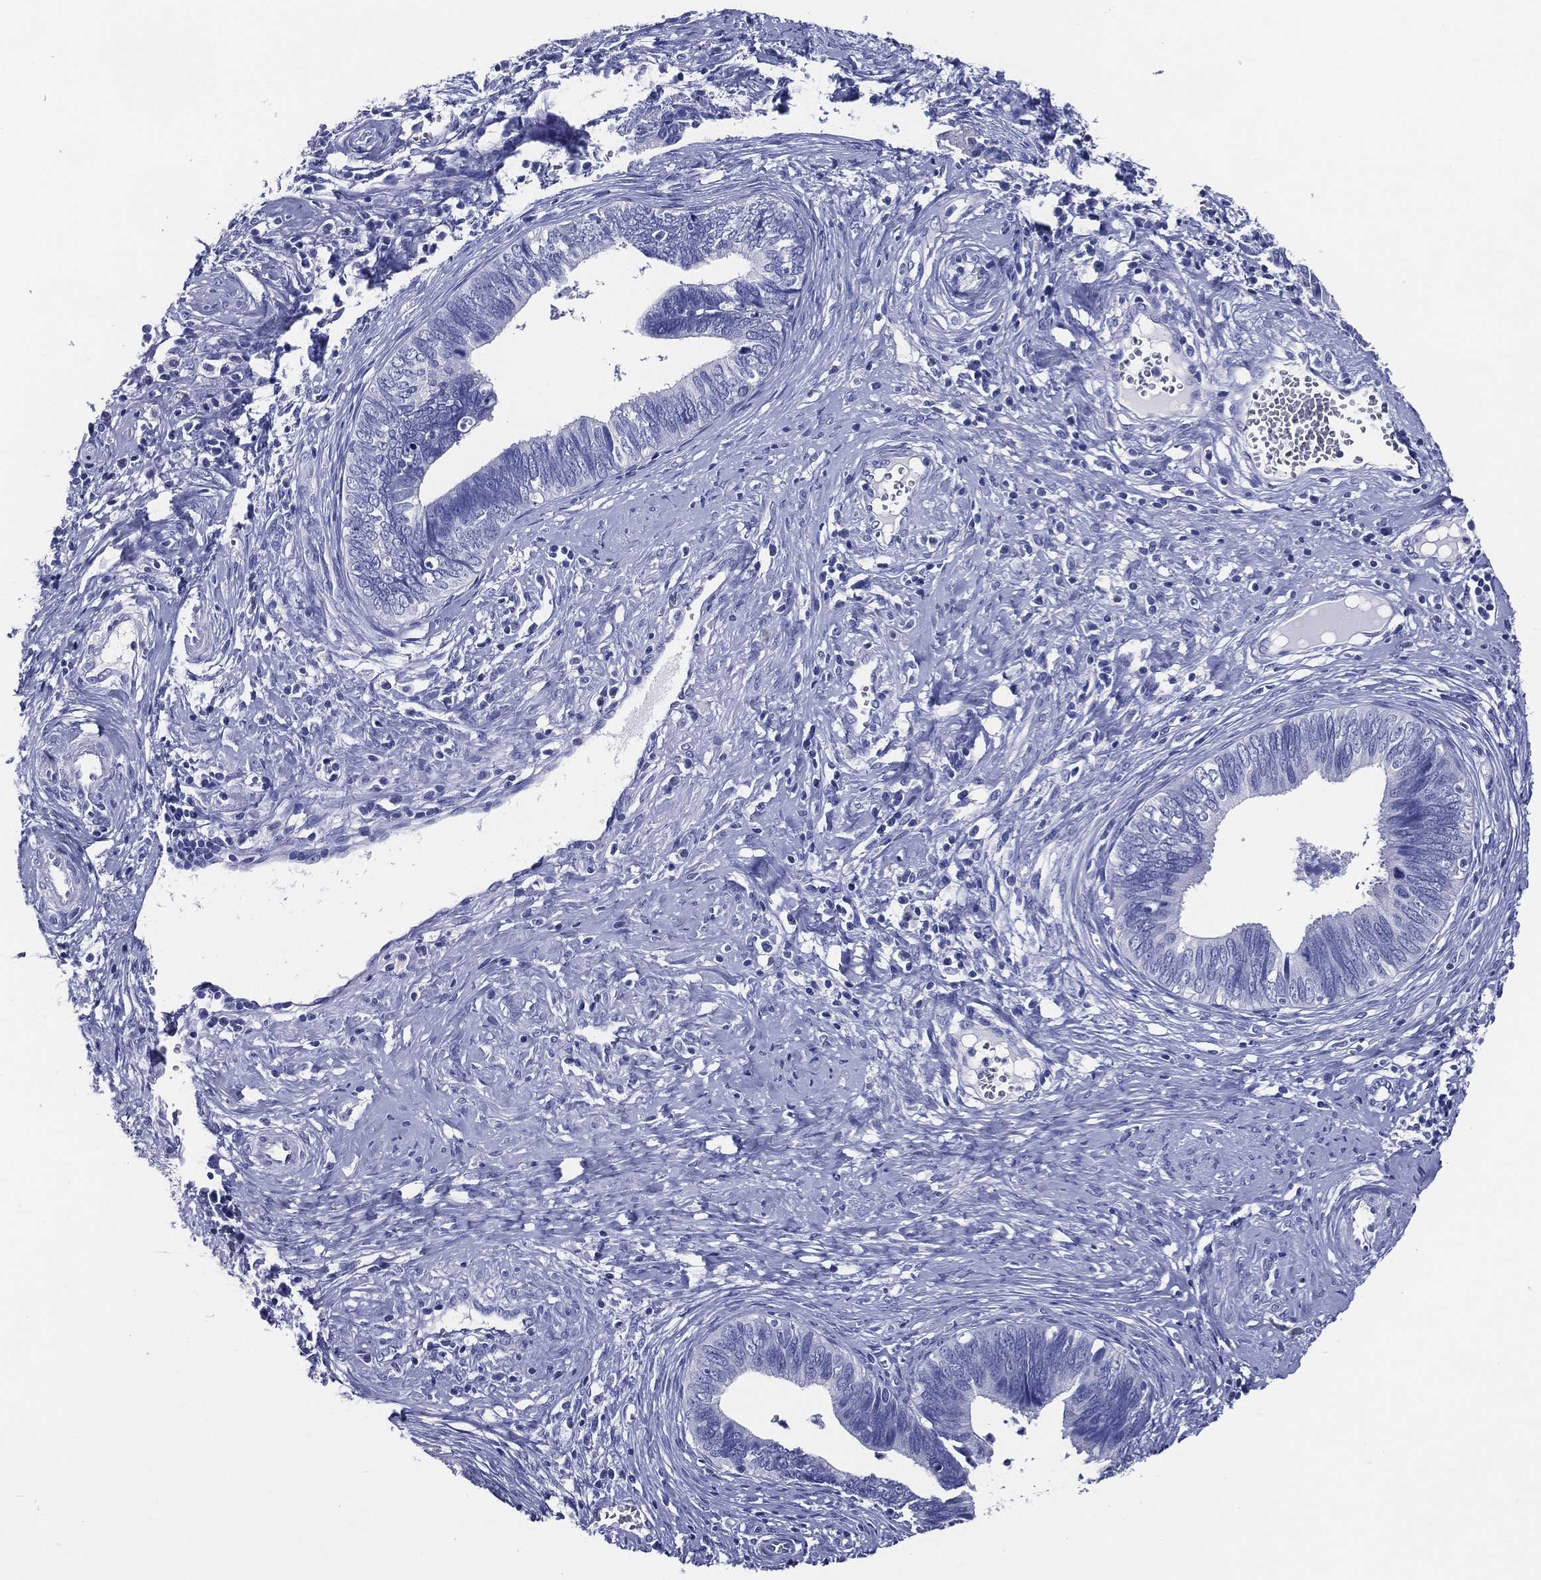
{"staining": {"intensity": "negative", "quantity": "none", "location": "none"}, "tissue": "cervical cancer", "cell_type": "Tumor cells", "image_type": "cancer", "snomed": [{"axis": "morphology", "description": "Adenocarcinoma, NOS"}, {"axis": "topography", "description": "Cervix"}], "caption": "Cervical cancer (adenocarcinoma) was stained to show a protein in brown. There is no significant staining in tumor cells. (IHC, brightfield microscopy, high magnification).", "gene": "ACE2", "patient": {"sex": "female", "age": 42}}